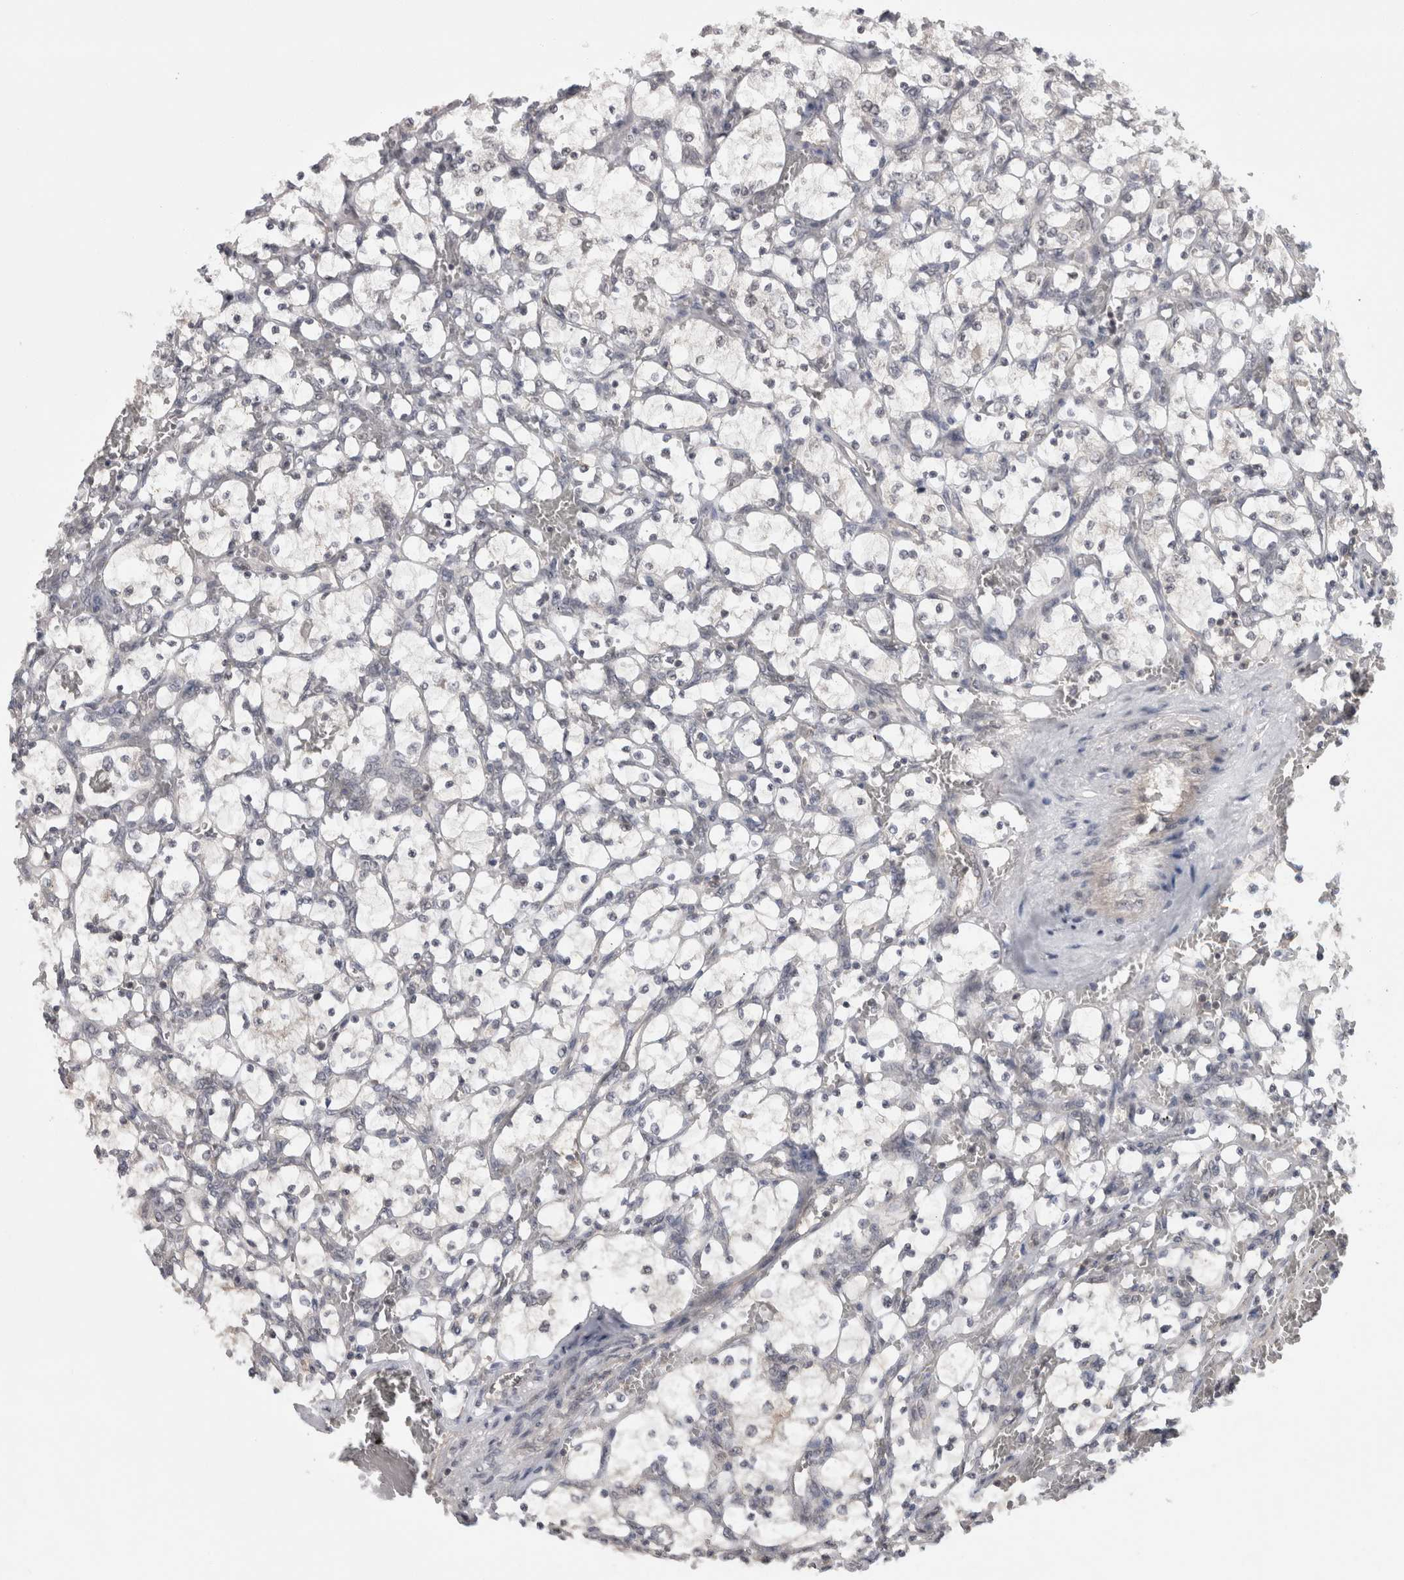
{"staining": {"intensity": "negative", "quantity": "none", "location": "none"}, "tissue": "renal cancer", "cell_type": "Tumor cells", "image_type": "cancer", "snomed": [{"axis": "morphology", "description": "Adenocarcinoma, NOS"}, {"axis": "topography", "description": "Kidney"}], "caption": "Immunohistochemical staining of human renal cancer demonstrates no significant positivity in tumor cells.", "gene": "RBM28", "patient": {"sex": "female", "age": 69}}